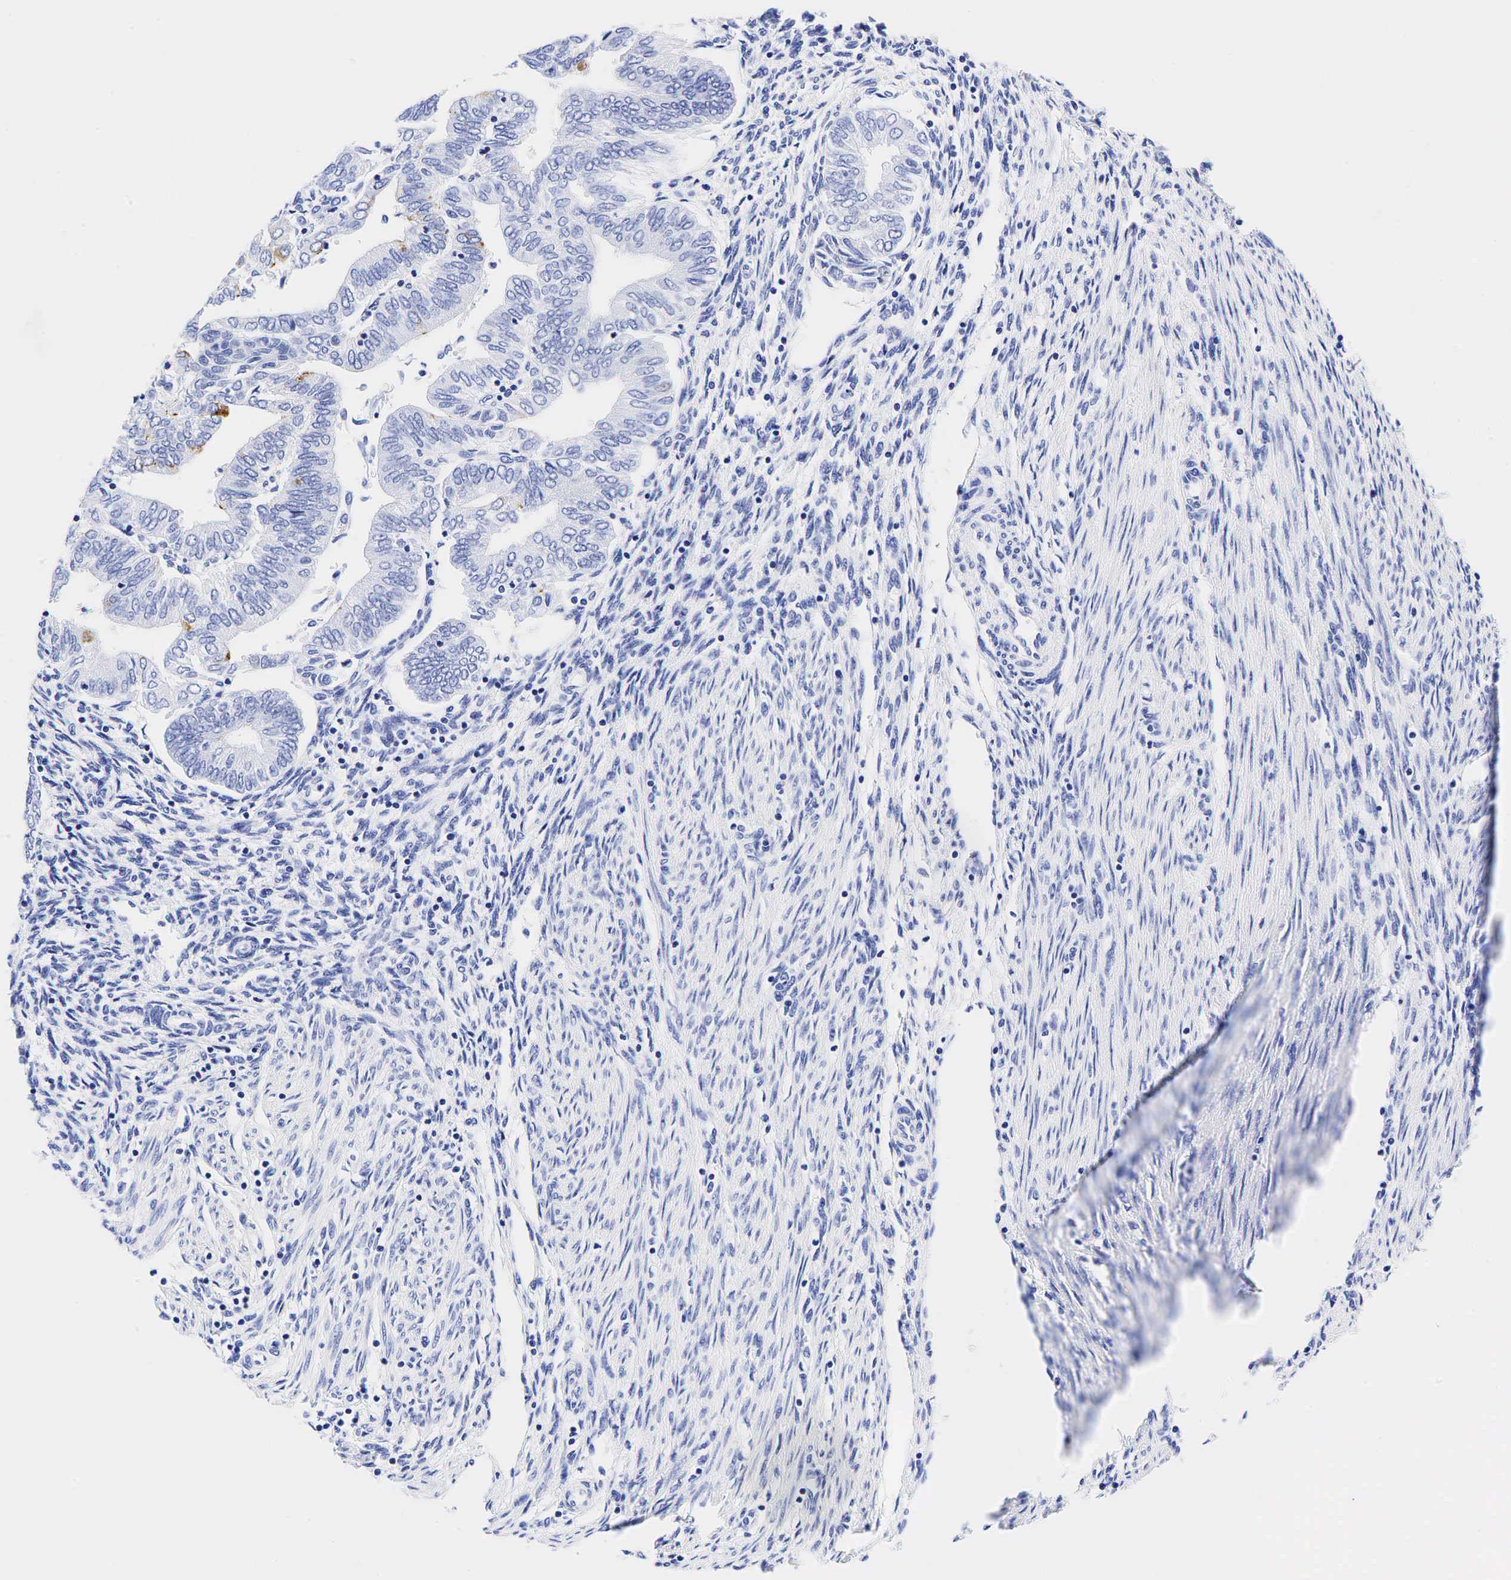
{"staining": {"intensity": "moderate", "quantity": "<25%", "location": "cytoplasmic/membranous"}, "tissue": "endometrial cancer", "cell_type": "Tumor cells", "image_type": "cancer", "snomed": [{"axis": "morphology", "description": "Adenocarcinoma, NOS"}, {"axis": "topography", "description": "Endometrium"}], "caption": "Adenocarcinoma (endometrial) stained with IHC displays moderate cytoplasmic/membranous expression in approximately <25% of tumor cells.", "gene": "CHGA", "patient": {"sex": "female", "age": 51}}